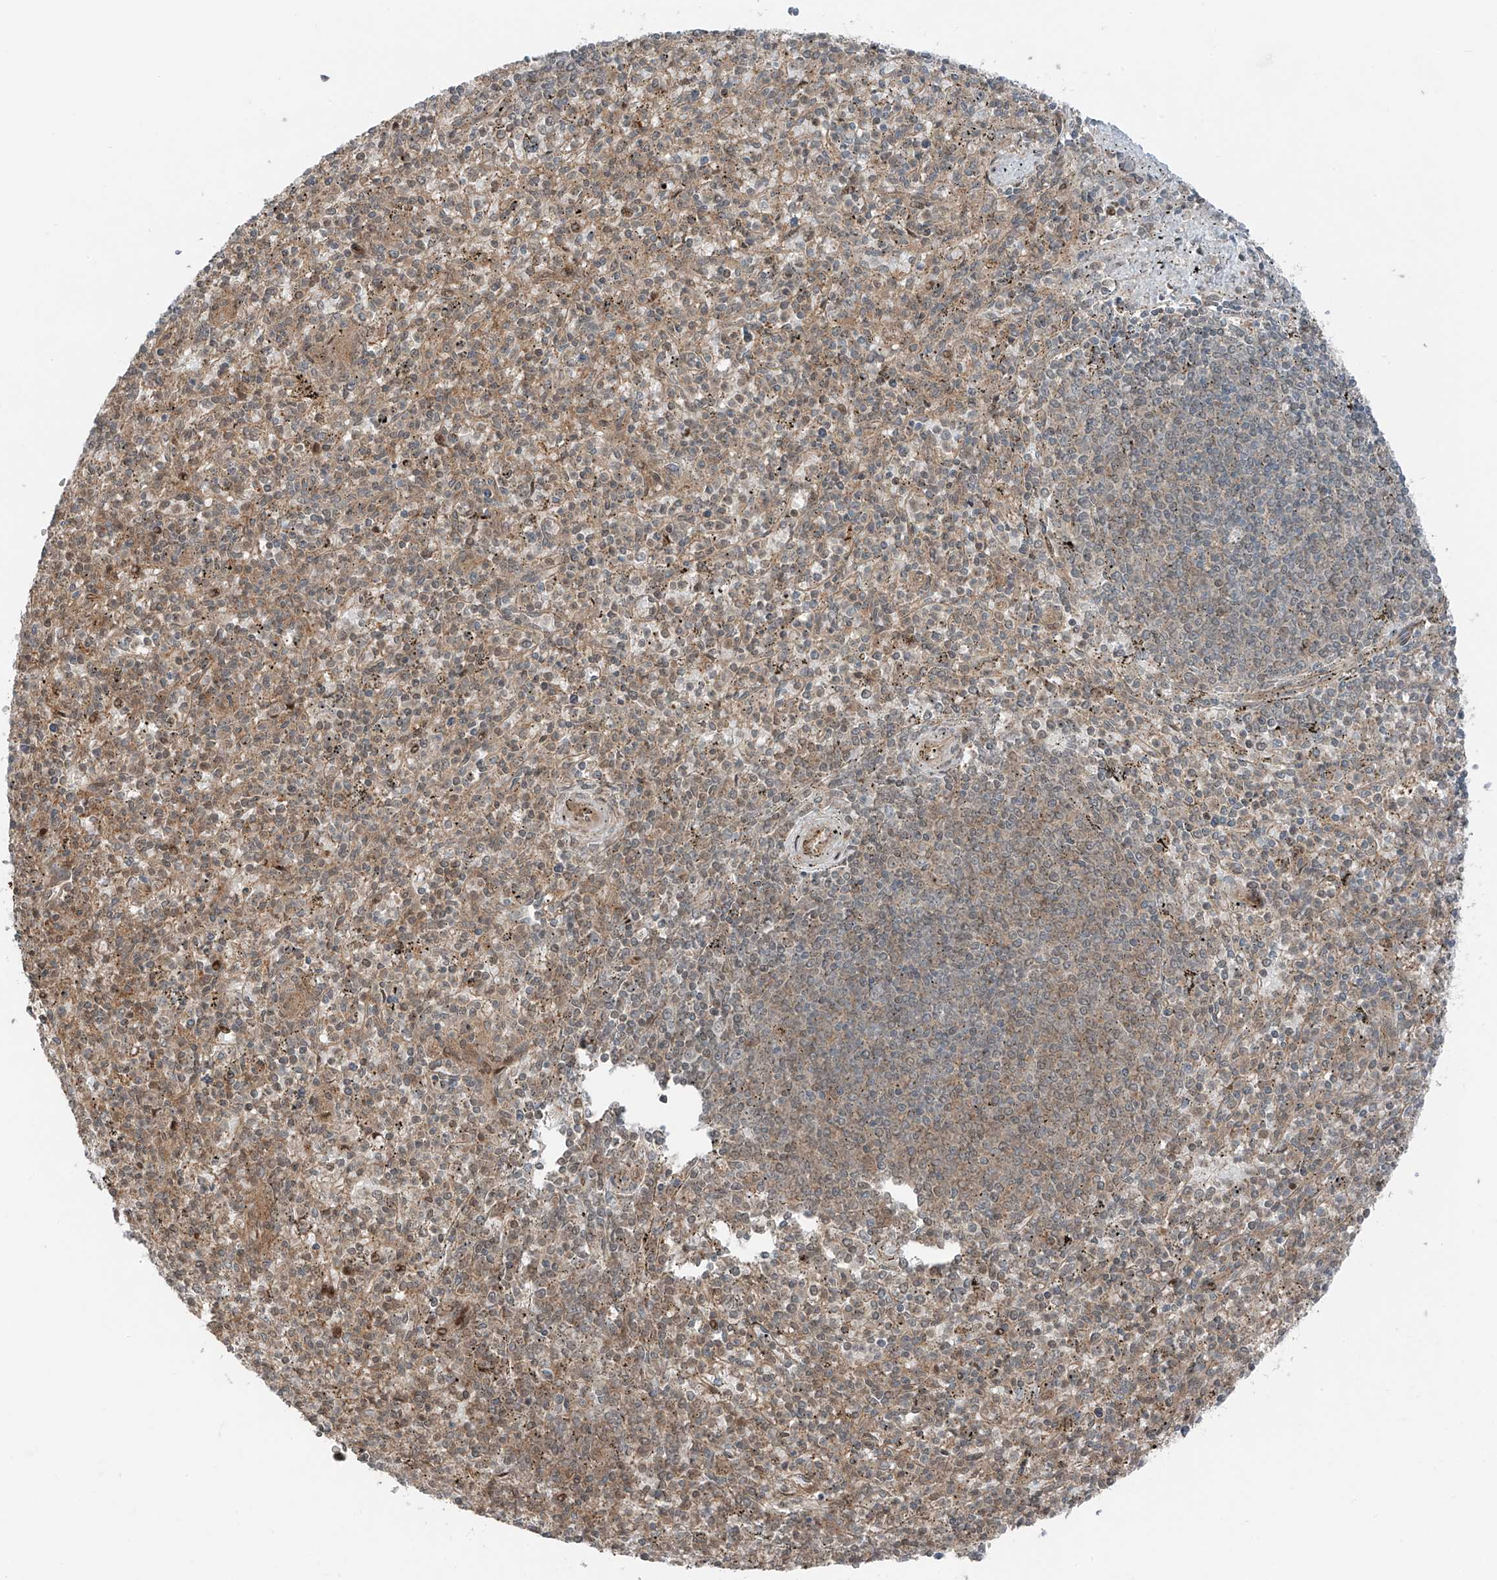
{"staining": {"intensity": "moderate", "quantity": "25%-75%", "location": "cytoplasmic/membranous"}, "tissue": "spleen", "cell_type": "Cells in red pulp", "image_type": "normal", "snomed": [{"axis": "morphology", "description": "Normal tissue, NOS"}, {"axis": "topography", "description": "Spleen"}], "caption": "DAB immunohistochemical staining of unremarkable spleen shows moderate cytoplasmic/membranous protein expression in approximately 25%-75% of cells in red pulp. (DAB IHC, brown staining for protein, blue staining for nuclei).", "gene": "USP48", "patient": {"sex": "male", "age": 72}}